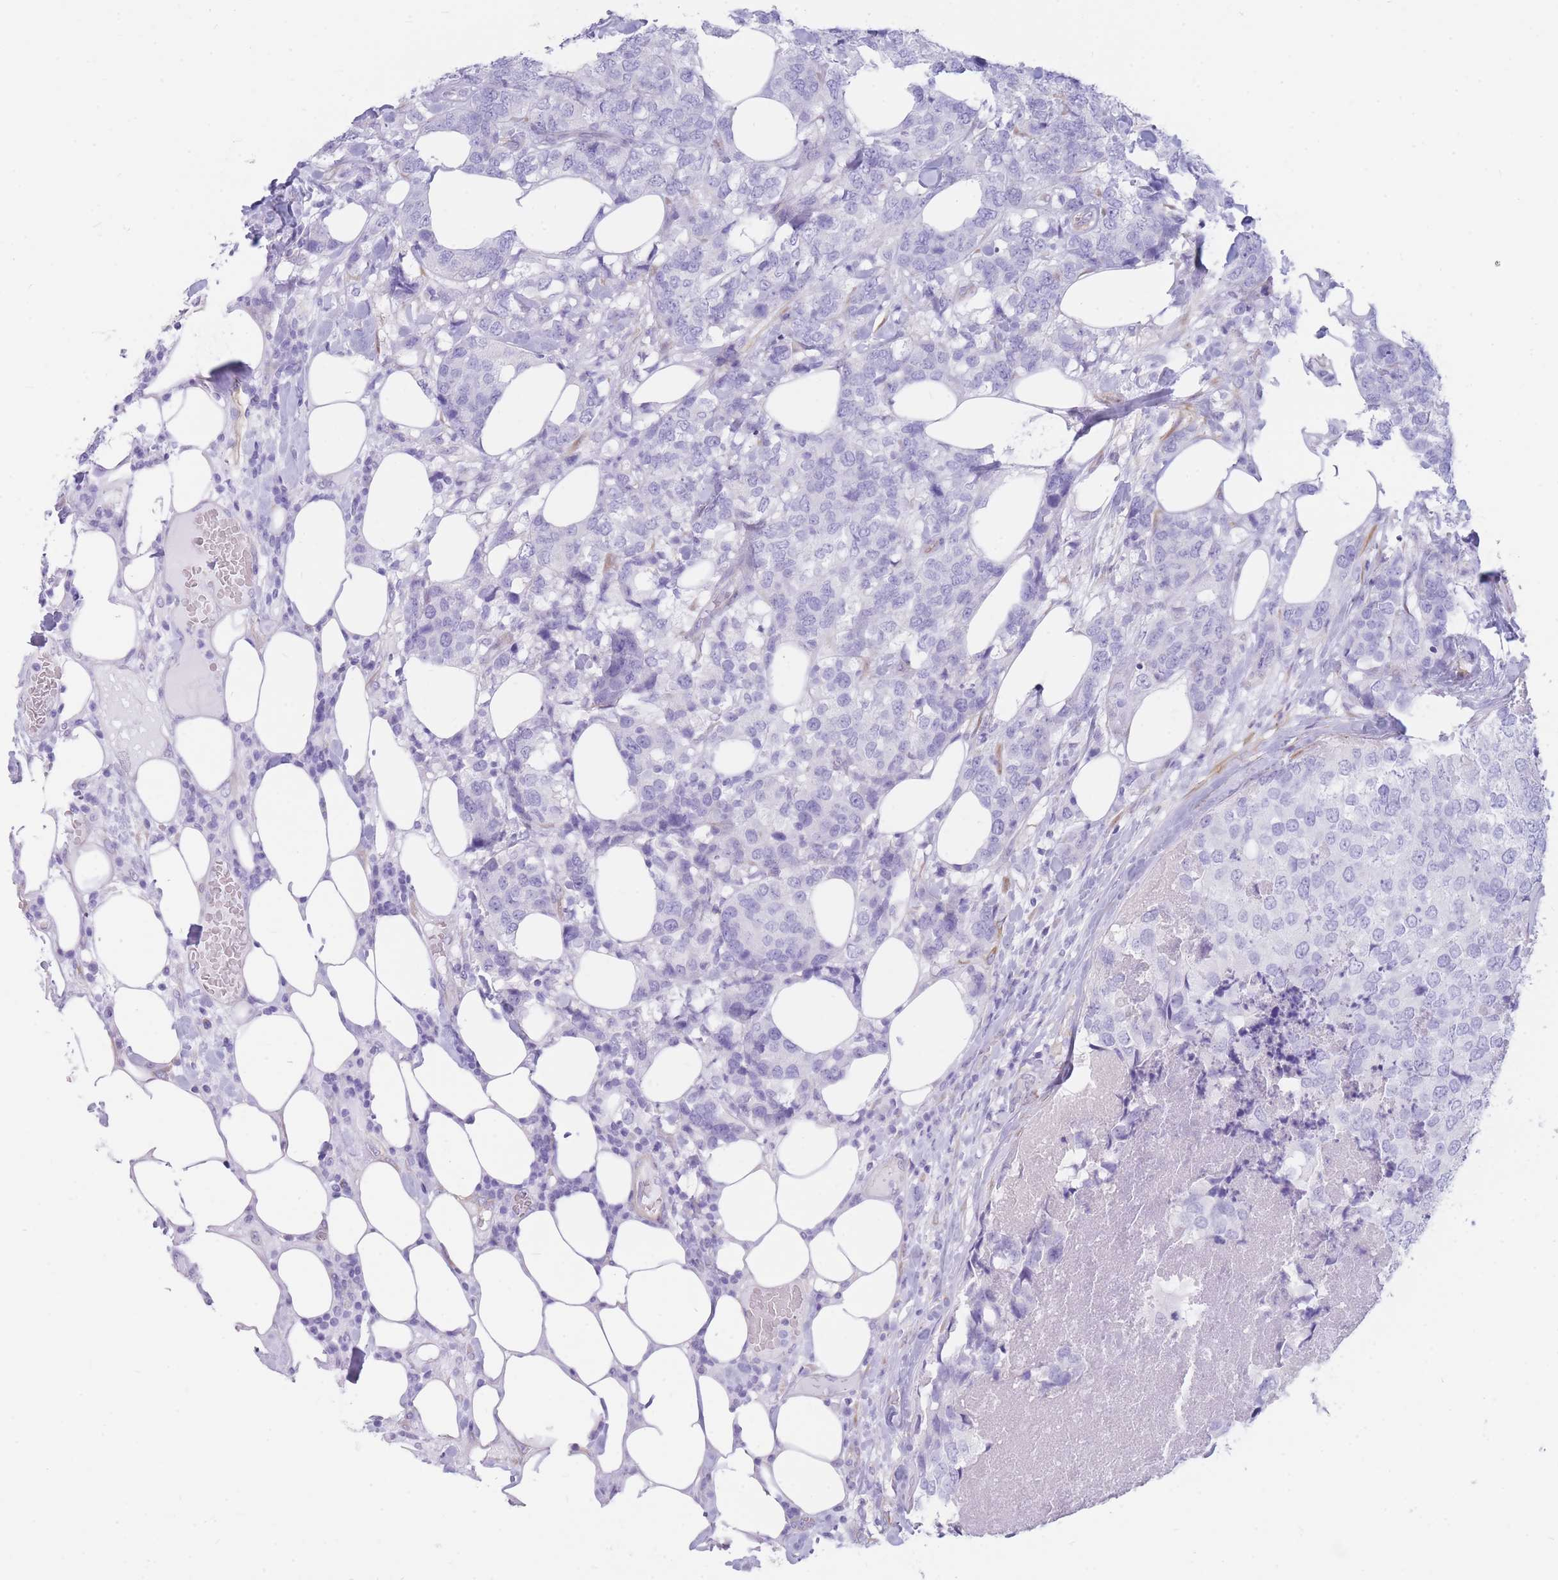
{"staining": {"intensity": "negative", "quantity": "none", "location": "none"}, "tissue": "breast cancer", "cell_type": "Tumor cells", "image_type": "cancer", "snomed": [{"axis": "morphology", "description": "Lobular carcinoma"}, {"axis": "topography", "description": "Breast"}], "caption": "Tumor cells are negative for protein expression in human breast cancer (lobular carcinoma).", "gene": "MTSS2", "patient": {"sex": "female", "age": 59}}